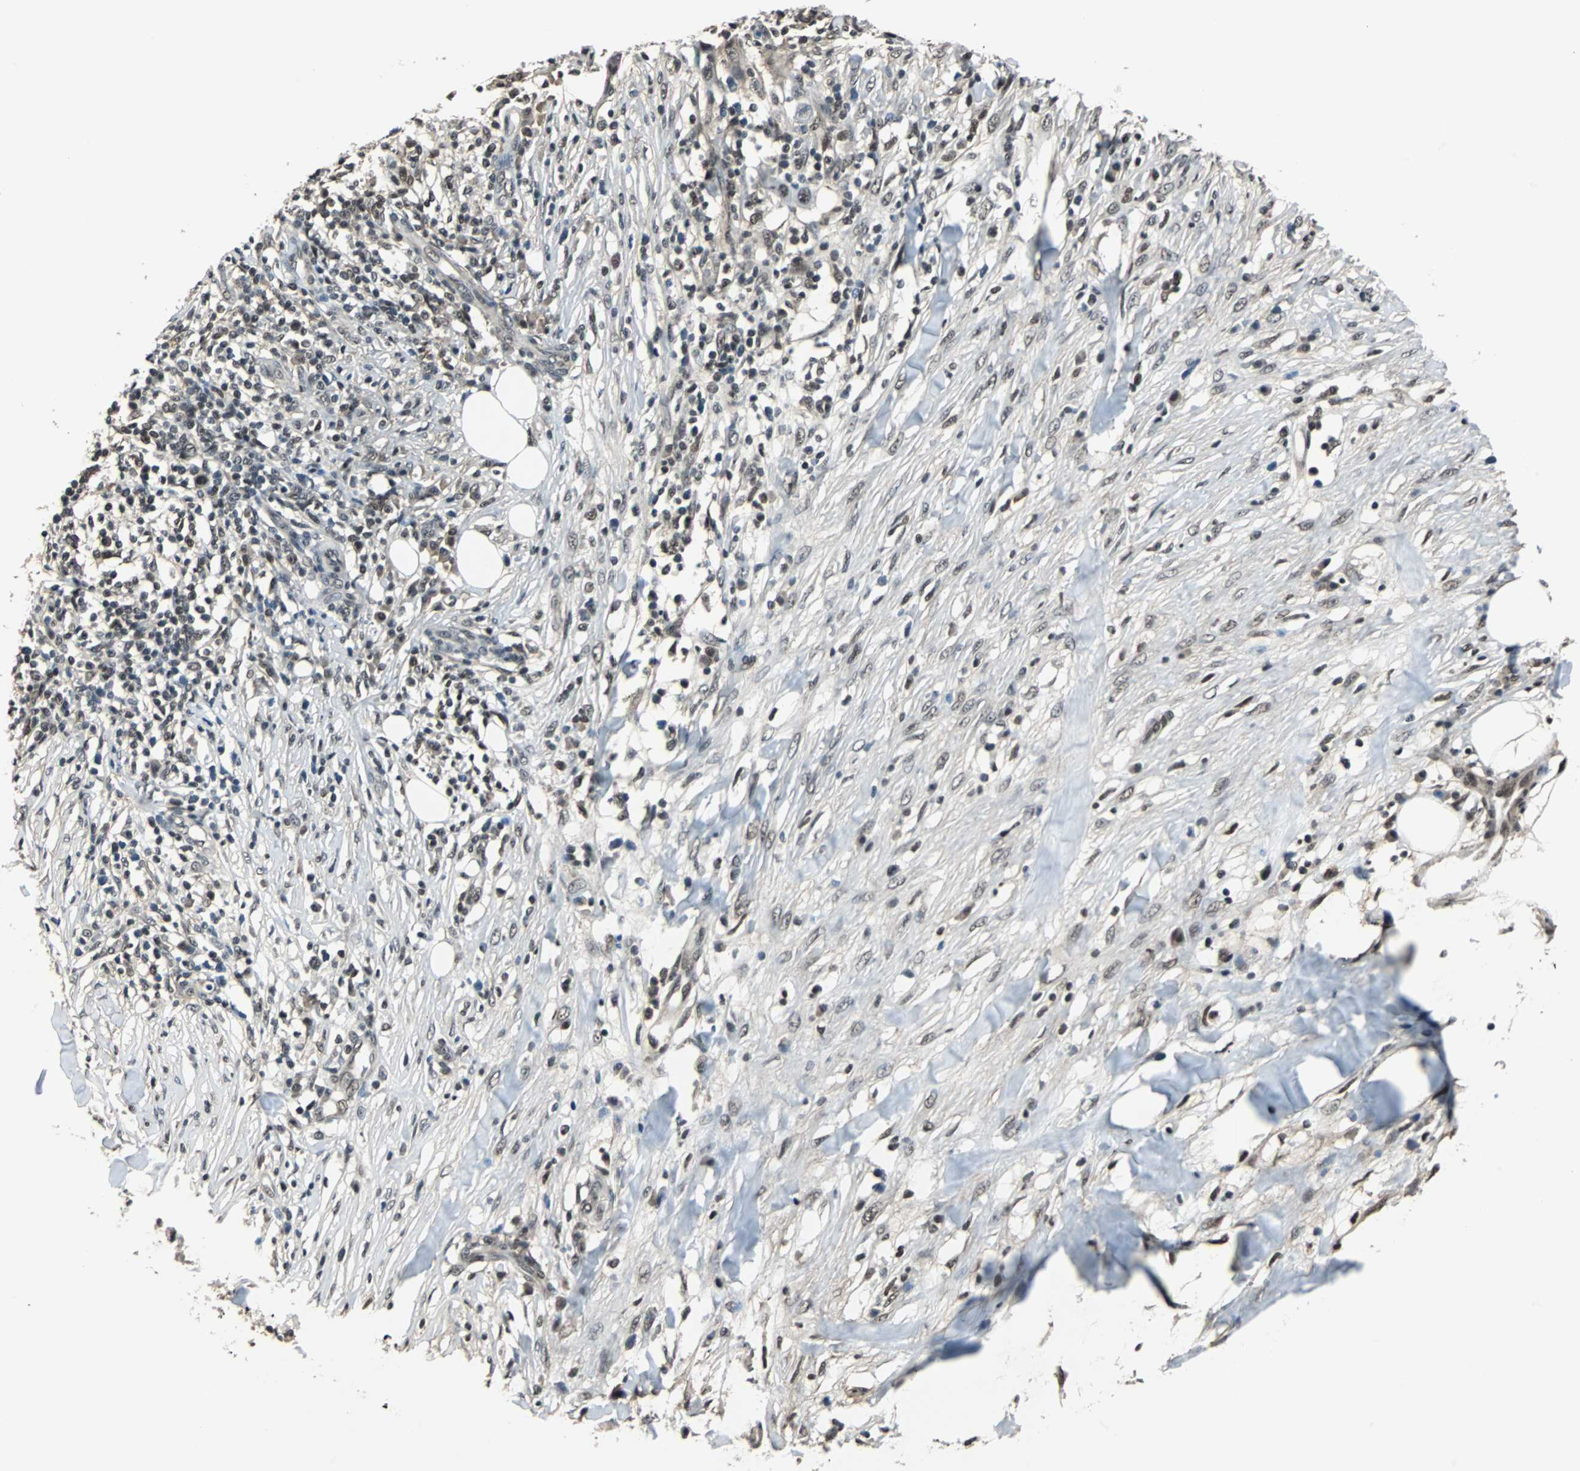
{"staining": {"intensity": "weak", "quantity": "25%-75%", "location": "nuclear"}, "tissue": "skin cancer", "cell_type": "Tumor cells", "image_type": "cancer", "snomed": [{"axis": "morphology", "description": "Squamous cell carcinoma, NOS"}, {"axis": "topography", "description": "Skin"}], "caption": "IHC (DAB) staining of skin cancer (squamous cell carcinoma) demonstrates weak nuclear protein expression in approximately 25%-75% of tumor cells. Nuclei are stained in blue.", "gene": "MKX", "patient": {"sex": "male", "age": 24}}